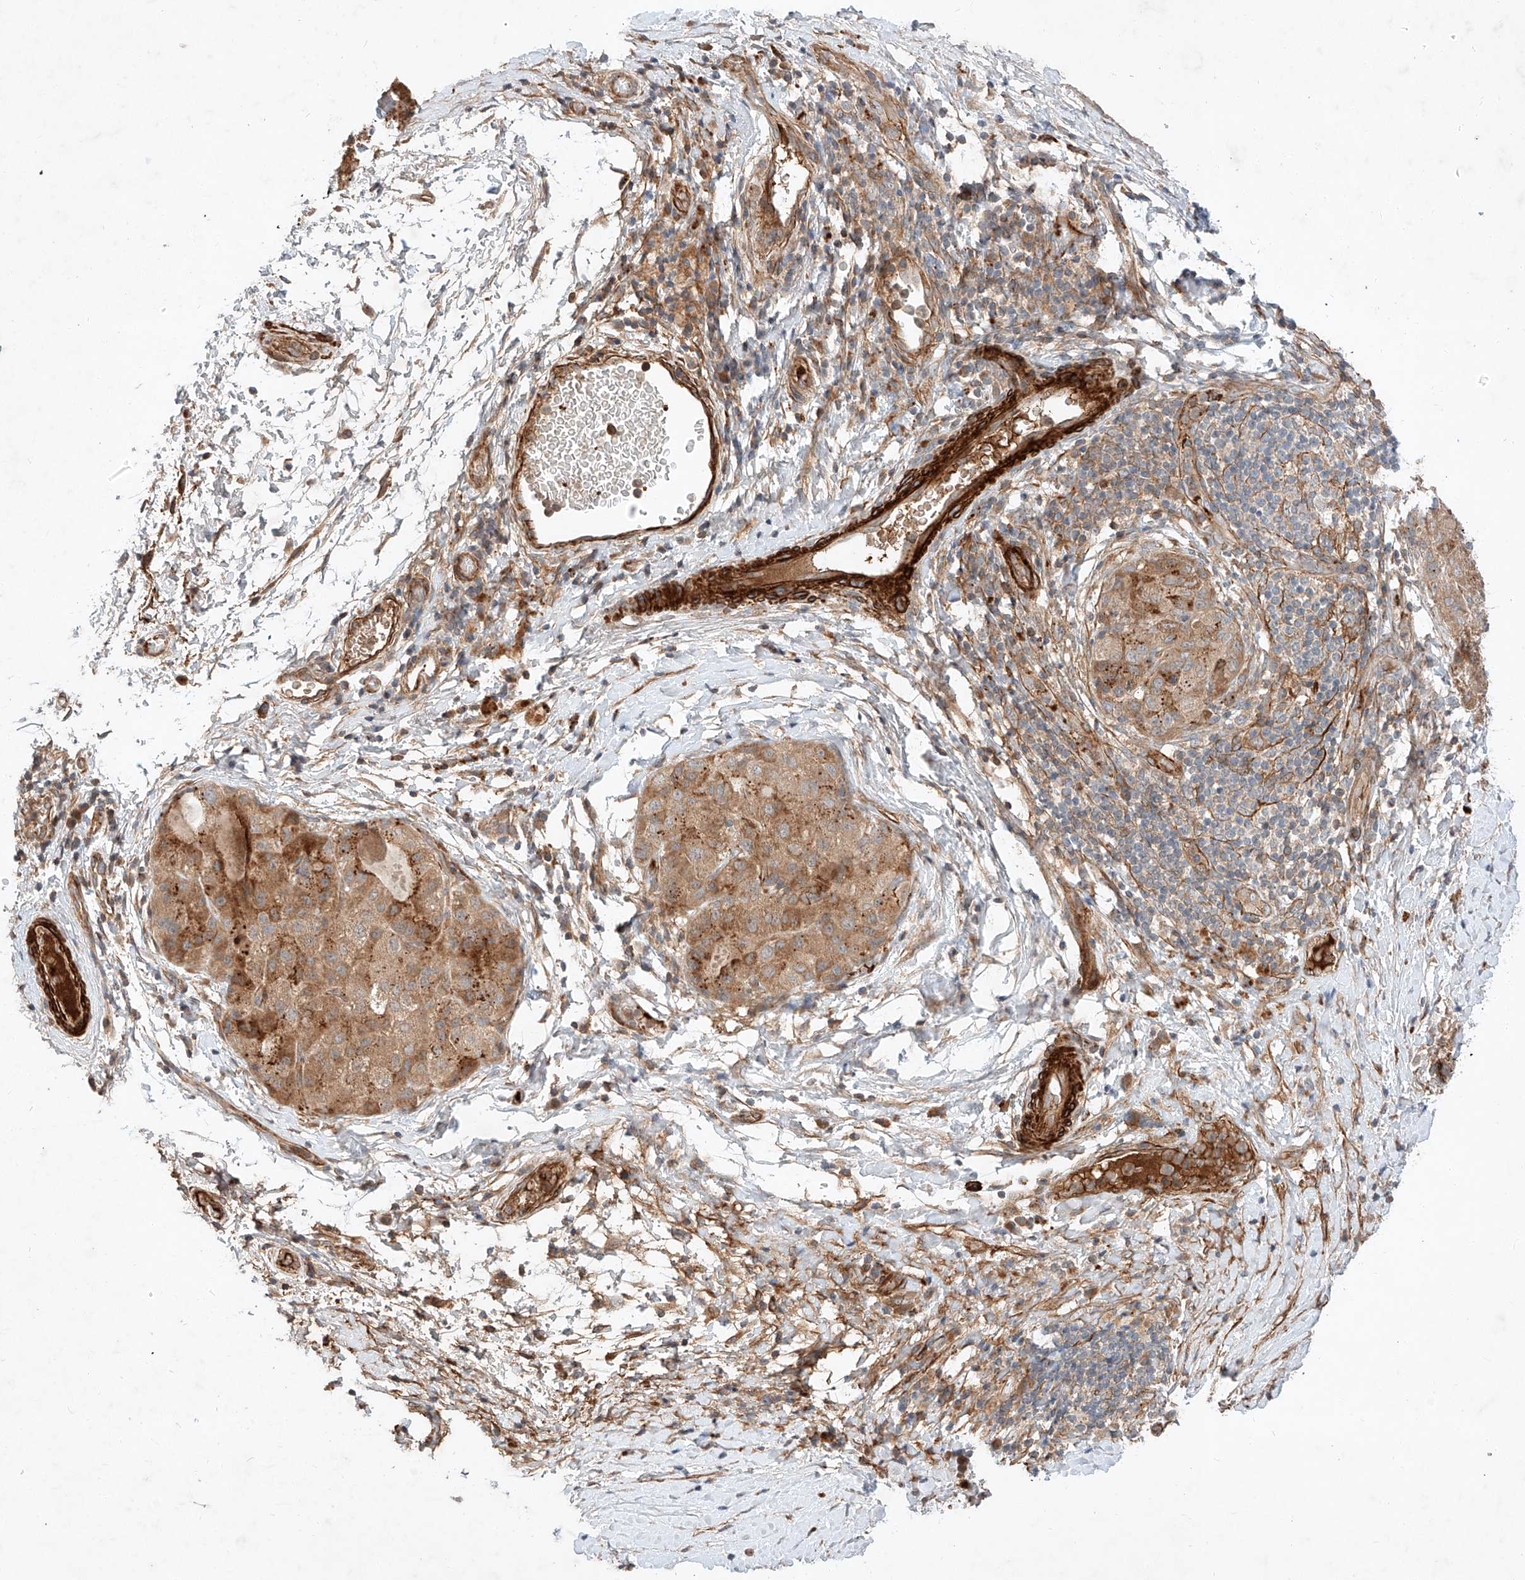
{"staining": {"intensity": "moderate", "quantity": ">75%", "location": "cytoplasmic/membranous"}, "tissue": "liver cancer", "cell_type": "Tumor cells", "image_type": "cancer", "snomed": [{"axis": "morphology", "description": "Carcinoma, Hepatocellular, NOS"}, {"axis": "topography", "description": "Liver"}], "caption": "An image showing moderate cytoplasmic/membranous staining in about >75% of tumor cells in hepatocellular carcinoma (liver), as visualized by brown immunohistochemical staining.", "gene": "ARHGAP33", "patient": {"sex": "male", "age": 80}}